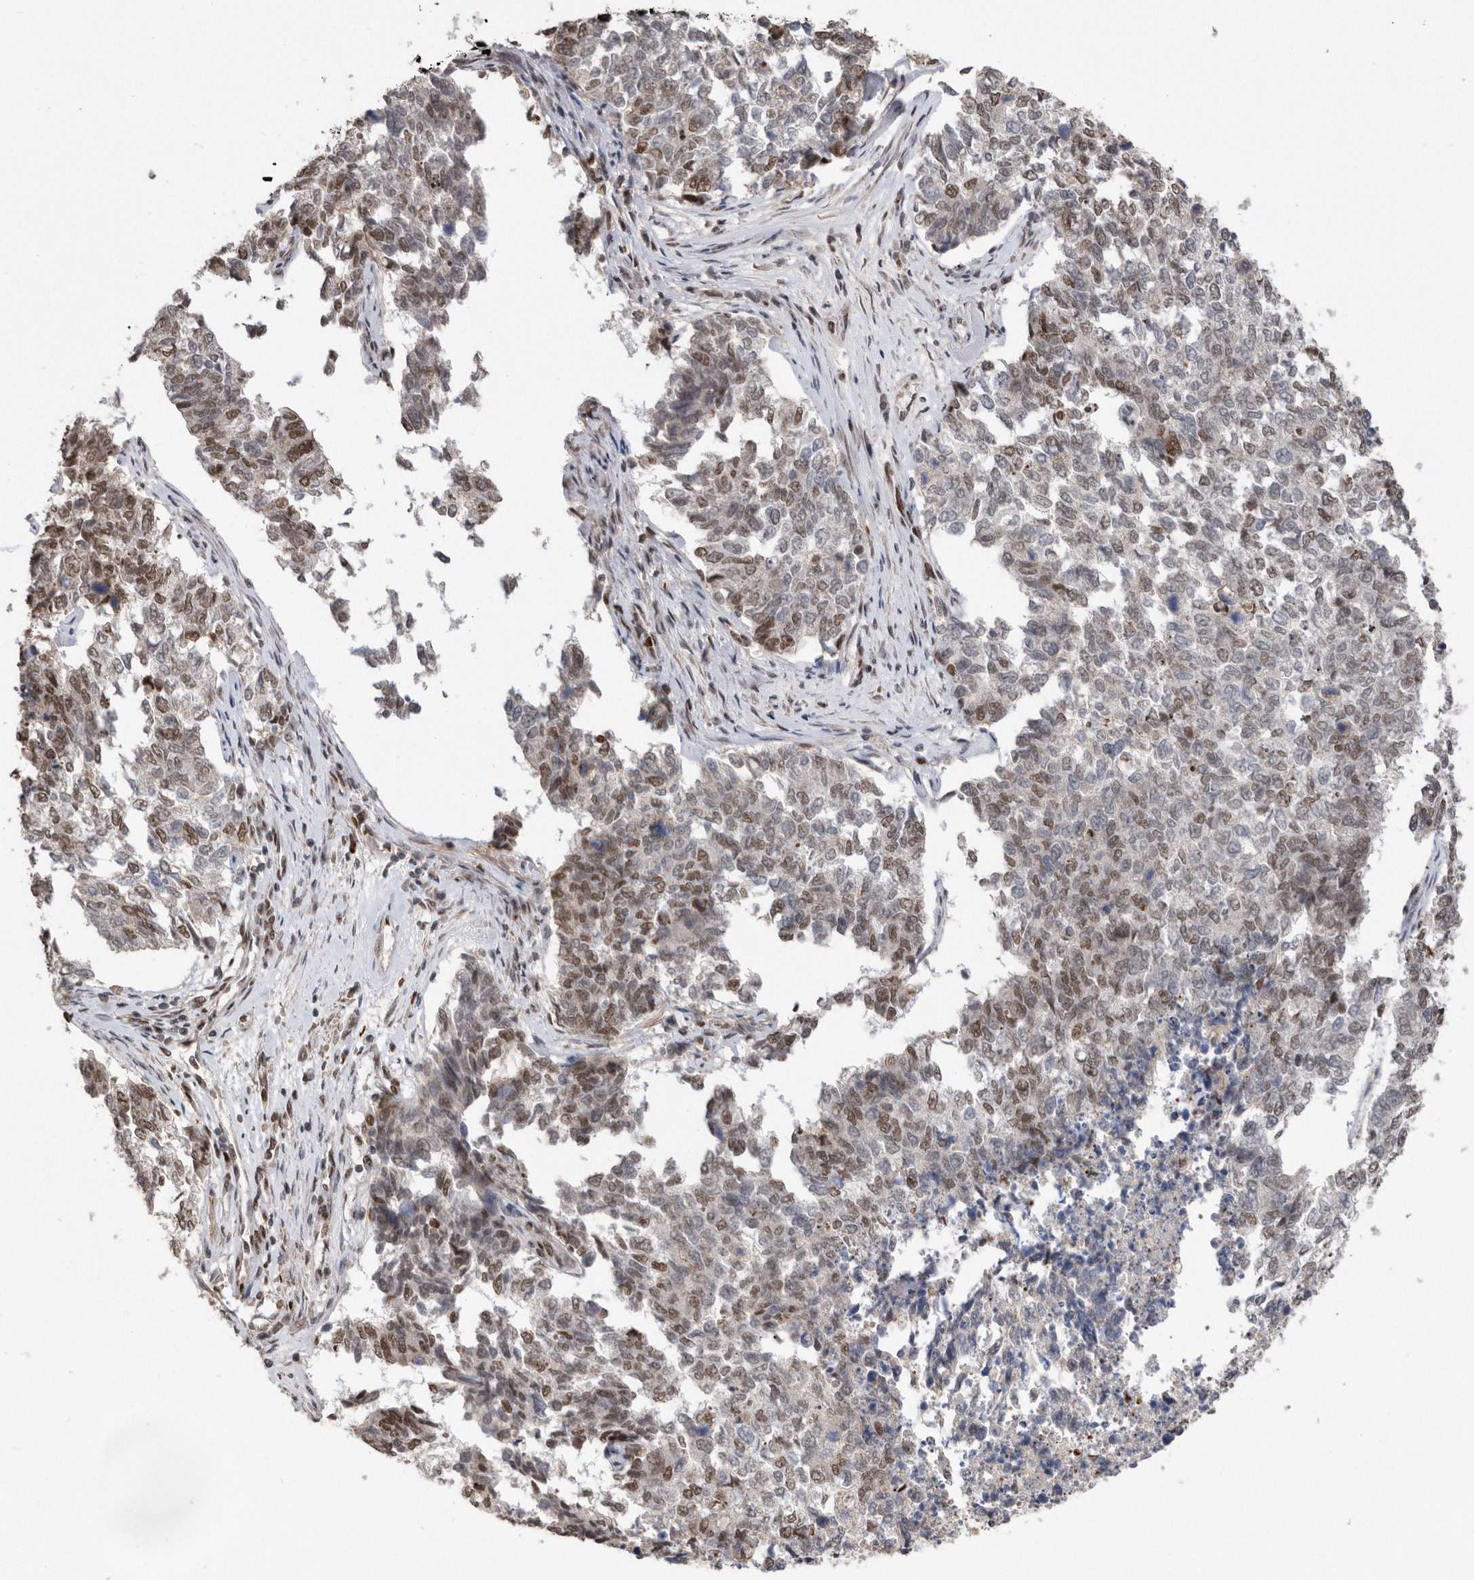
{"staining": {"intensity": "moderate", "quantity": ">75%", "location": "nuclear"}, "tissue": "cervical cancer", "cell_type": "Tumor cells", "image_type": "cancer", "snomed": [{"axis": "morphology", "description": "Squamous cell carcinoma, NOS"}, {"axis": "topography", "description": "Cervix"}], "caption": "Cervical cancer (squamous cell carcinoma) stained for a protein displays moderate nuclear positivity in tumor cells. (brown staining indicates protein expression, while blue staining denotes nuclei).", "gene": "TDRD3", "patient": {"sex": "female", "age": 63}}